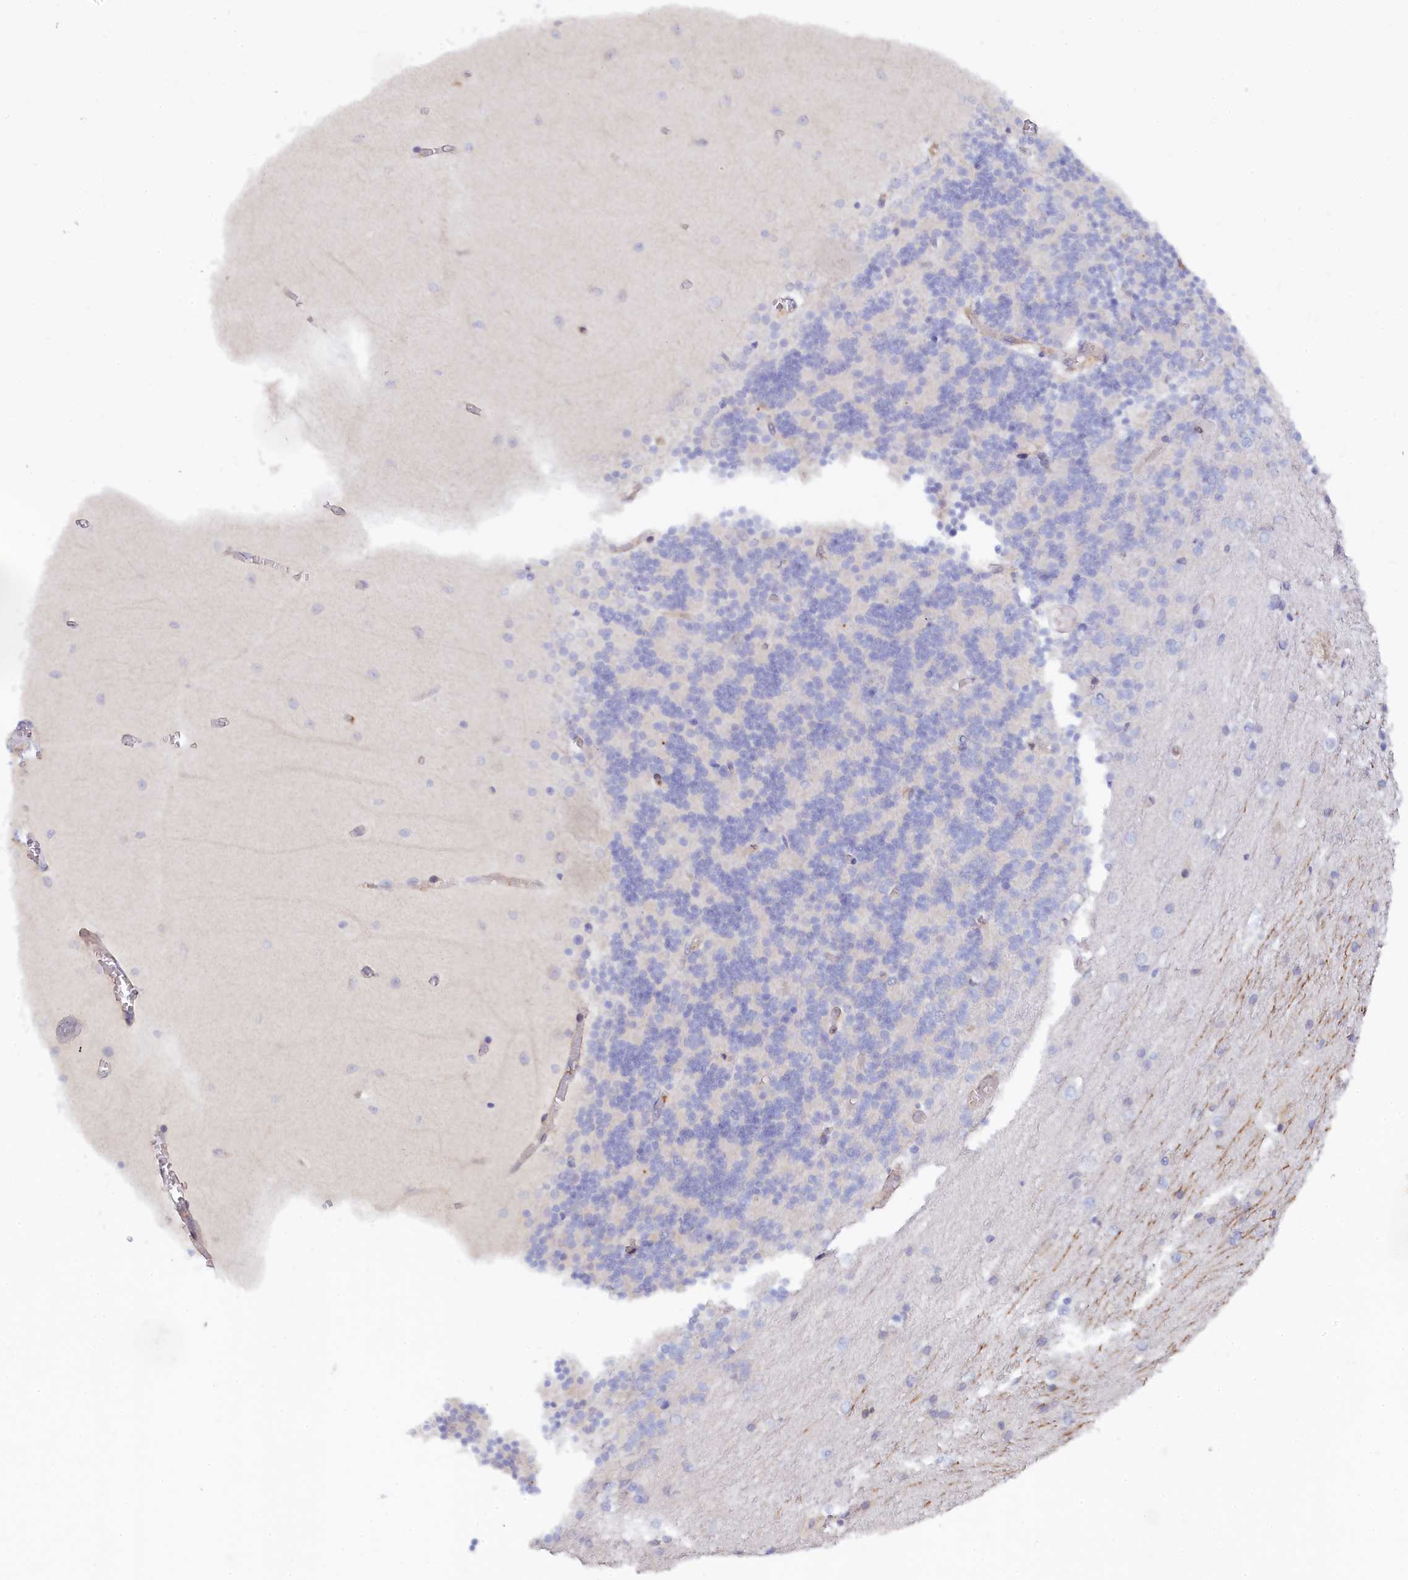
{"staining": {"intensity": "negative", "quantity": "none", "location": "none"}, "tissue": "cerebellum", "cell_type": "Cells in granular layer", "image_type": "normal", "snomed": [{"axis": "morphology", "description": "Normal tissue, NOS"}, {"axis": "topography", "description": "Cerebellum"}], "caption": "Immunohistochemistry photomicrograph of benign human cerebellum stained for a protein (brown), which reveals no positivity in cells in granular layer.", "gene": "SPATA5L1", "patient": {"sex": "male", "age": 37}}